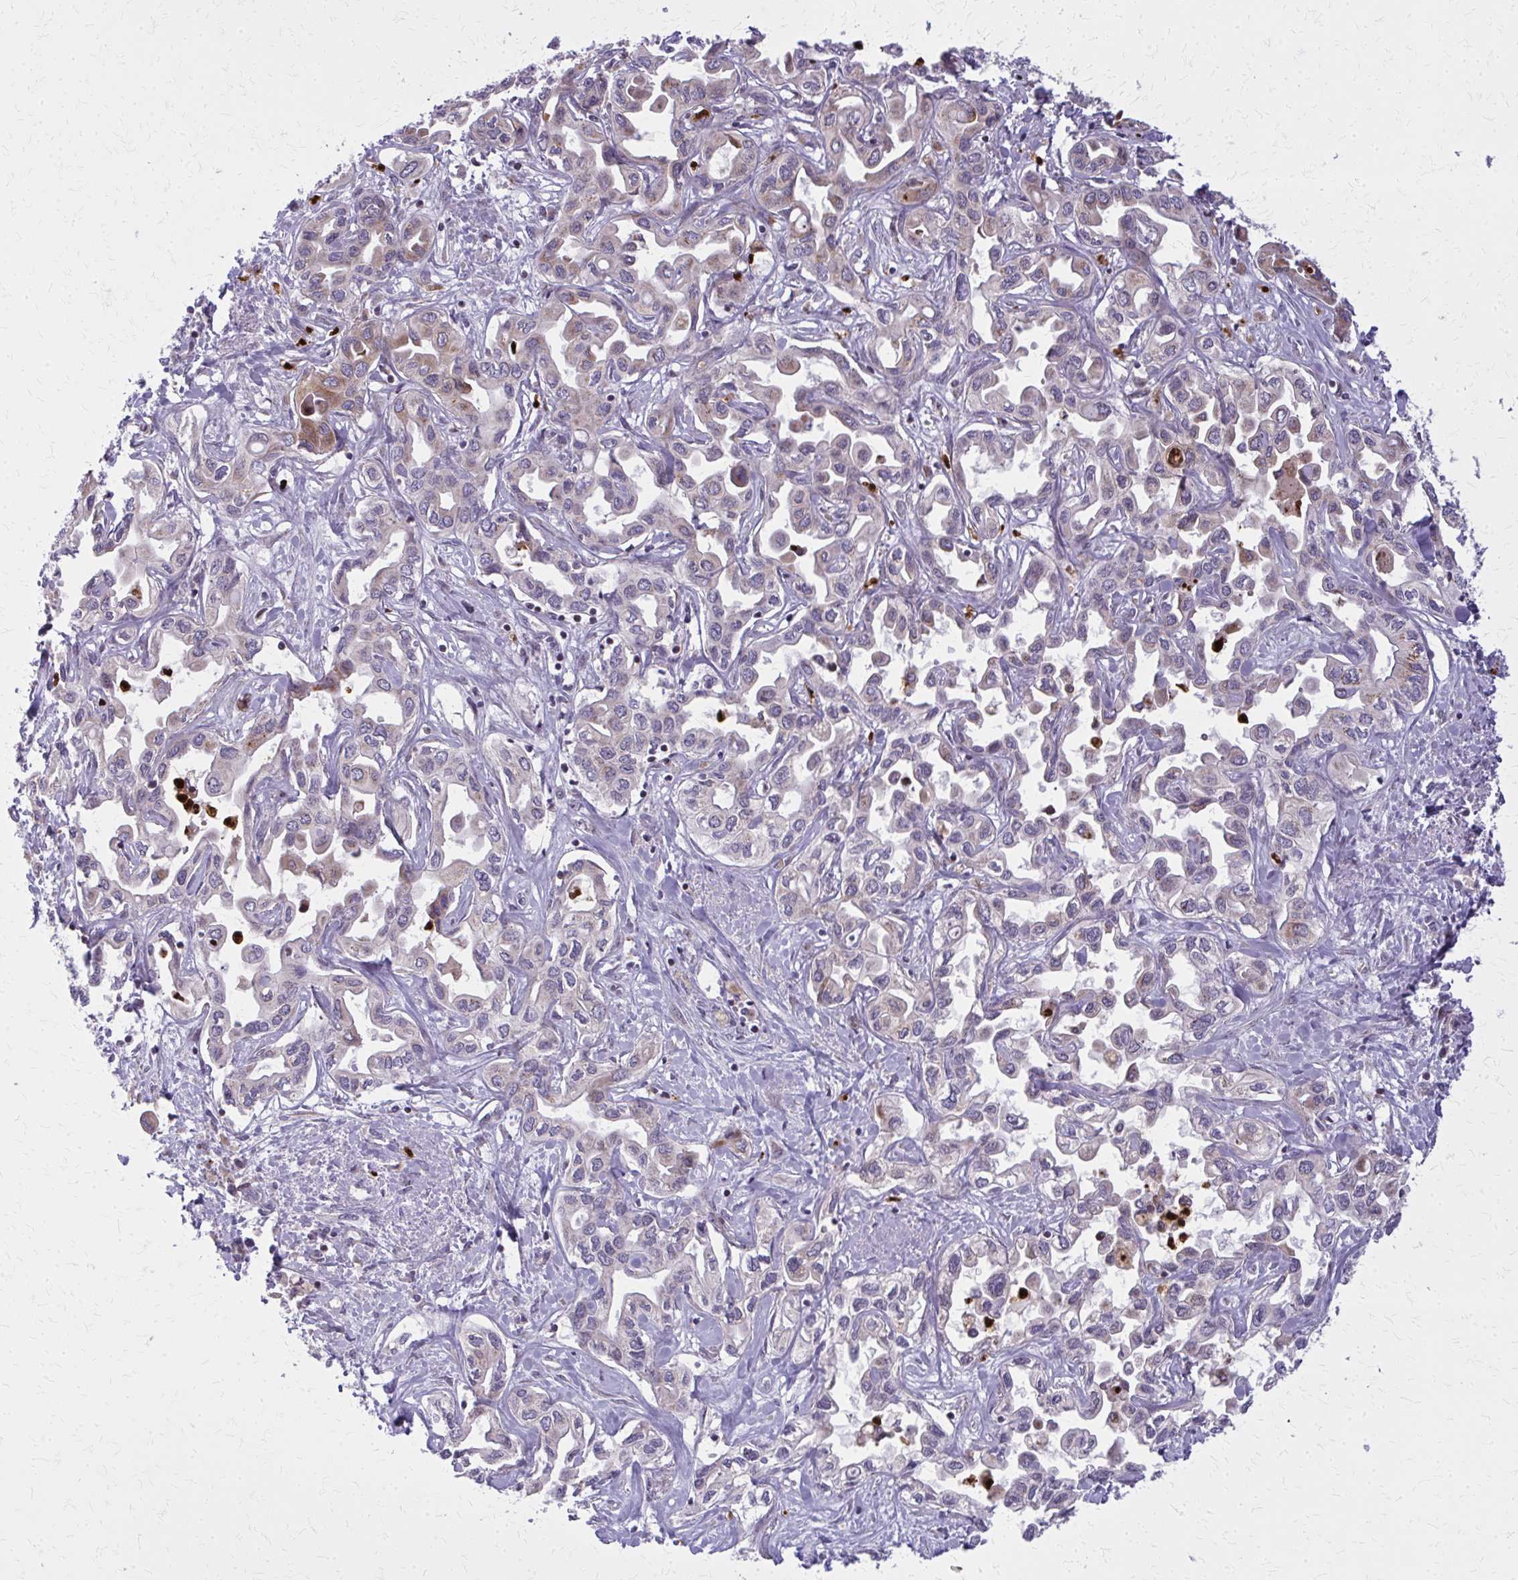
{"staining": {"intensity": "negative", "quantity": "none", "location": "none"}, "tissue": "liver cancer", "cell_type": "Tumor cells", "image_type": "cancer", "snomed": [{"axis": "morphology", "description": "Cholangiocarcinoma"}, {"axis": "topography", "description": "Liver"}], "caption": "This is a histopathology image of immunohistochemistry staining of liver cancer (cholangiocarcinoma), which shows no expression in tumor cells.", "gene": "MCCC1", "patient": {"sex": "female", "age": 64}}